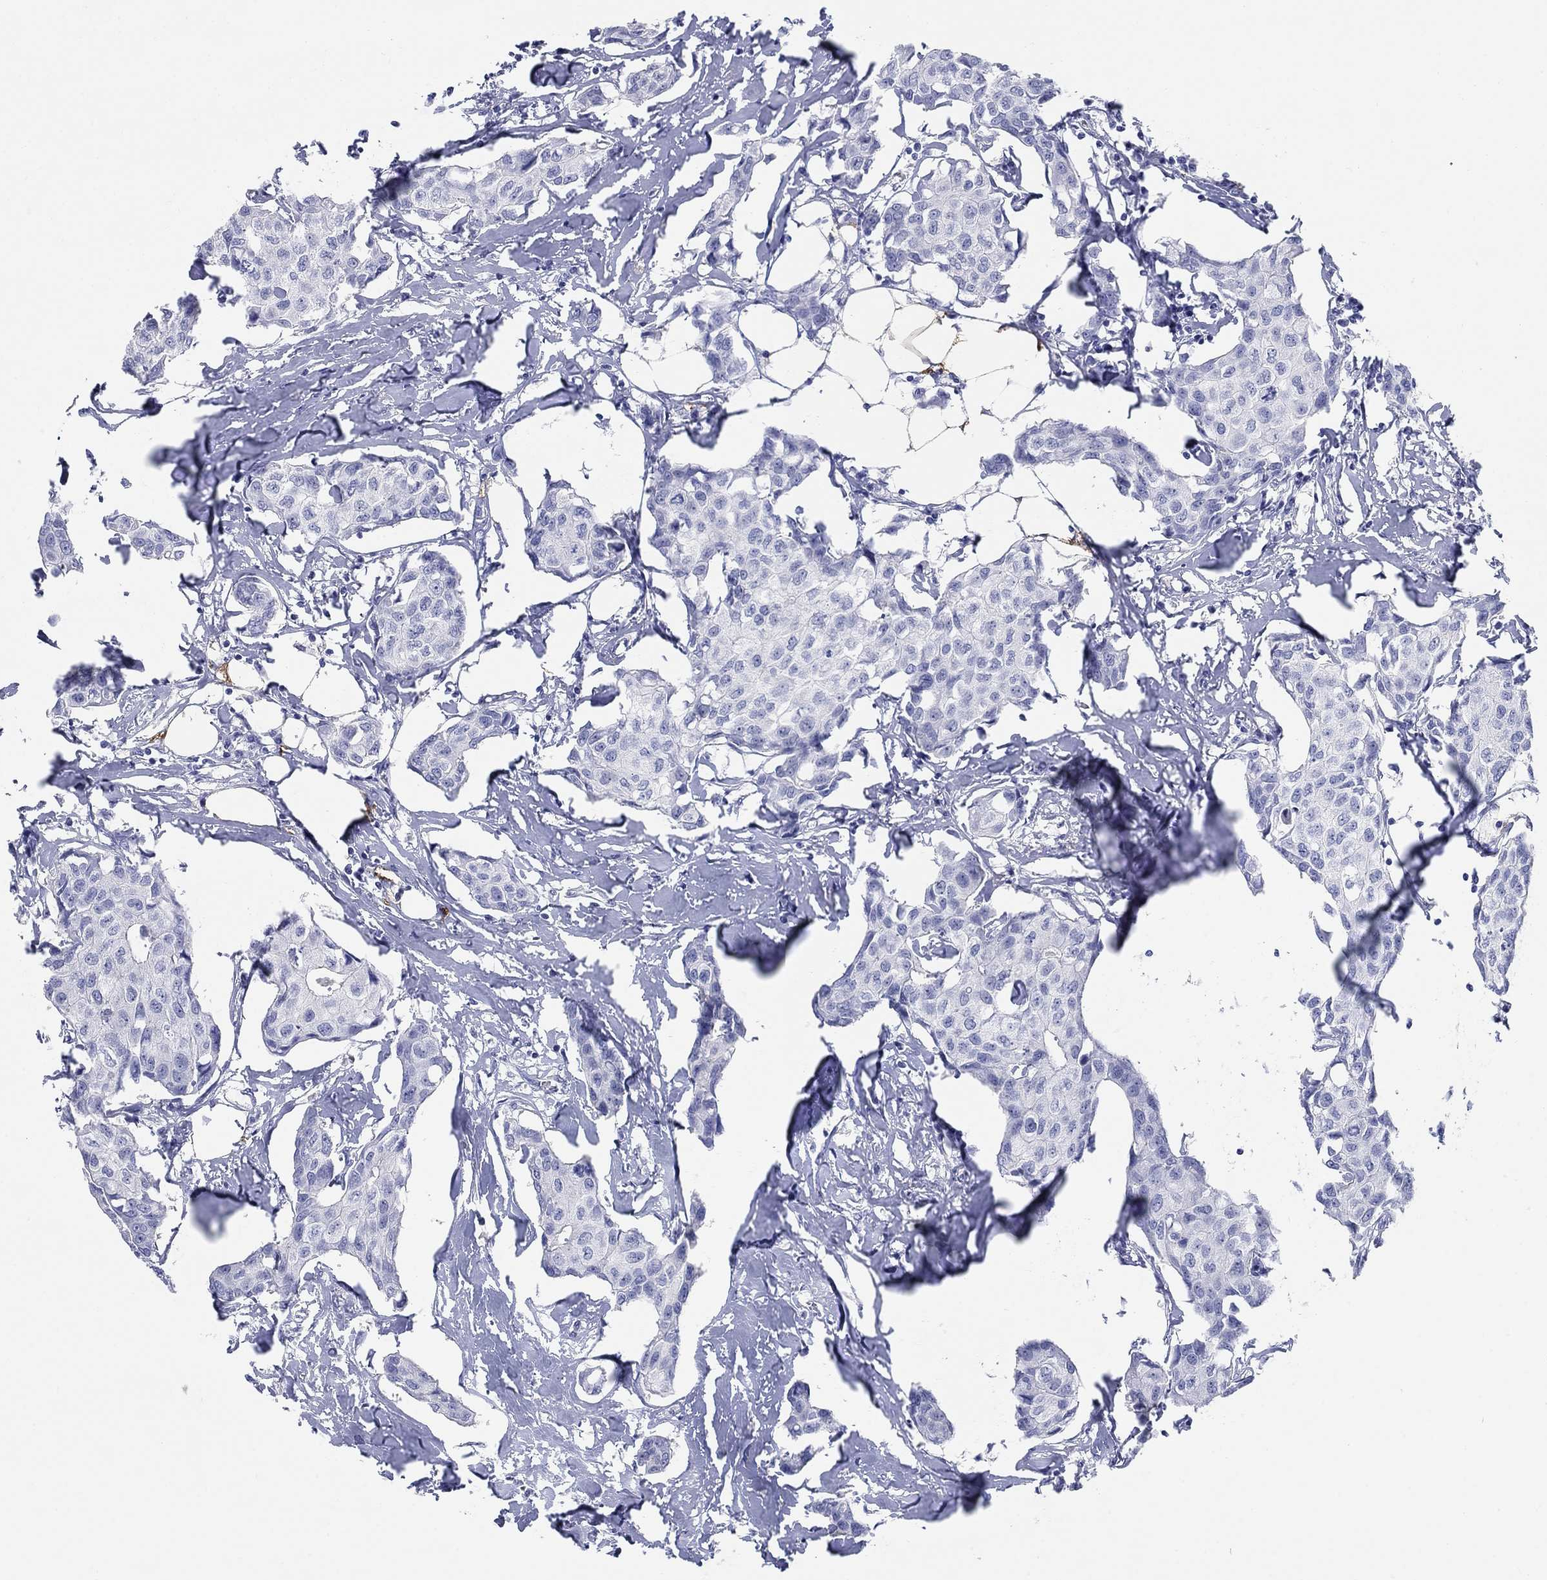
{"staining": {"intensity": "negative", "quantity": "none", "location": "none"}, "tissue": "breast cancer", "cell_type": "Tumor cells", "image_type": "cancer", "snomed": [{"axis": "morphology", "description": "Duct carcinoma"}, {"axis": "topography", "description": "Breast"}], "caption": "The histopathology image shows no significant staining in tumor cells of breast cancer.", "gene": "AKR1C2", "patient": {"sex": "female", "age": 80}}